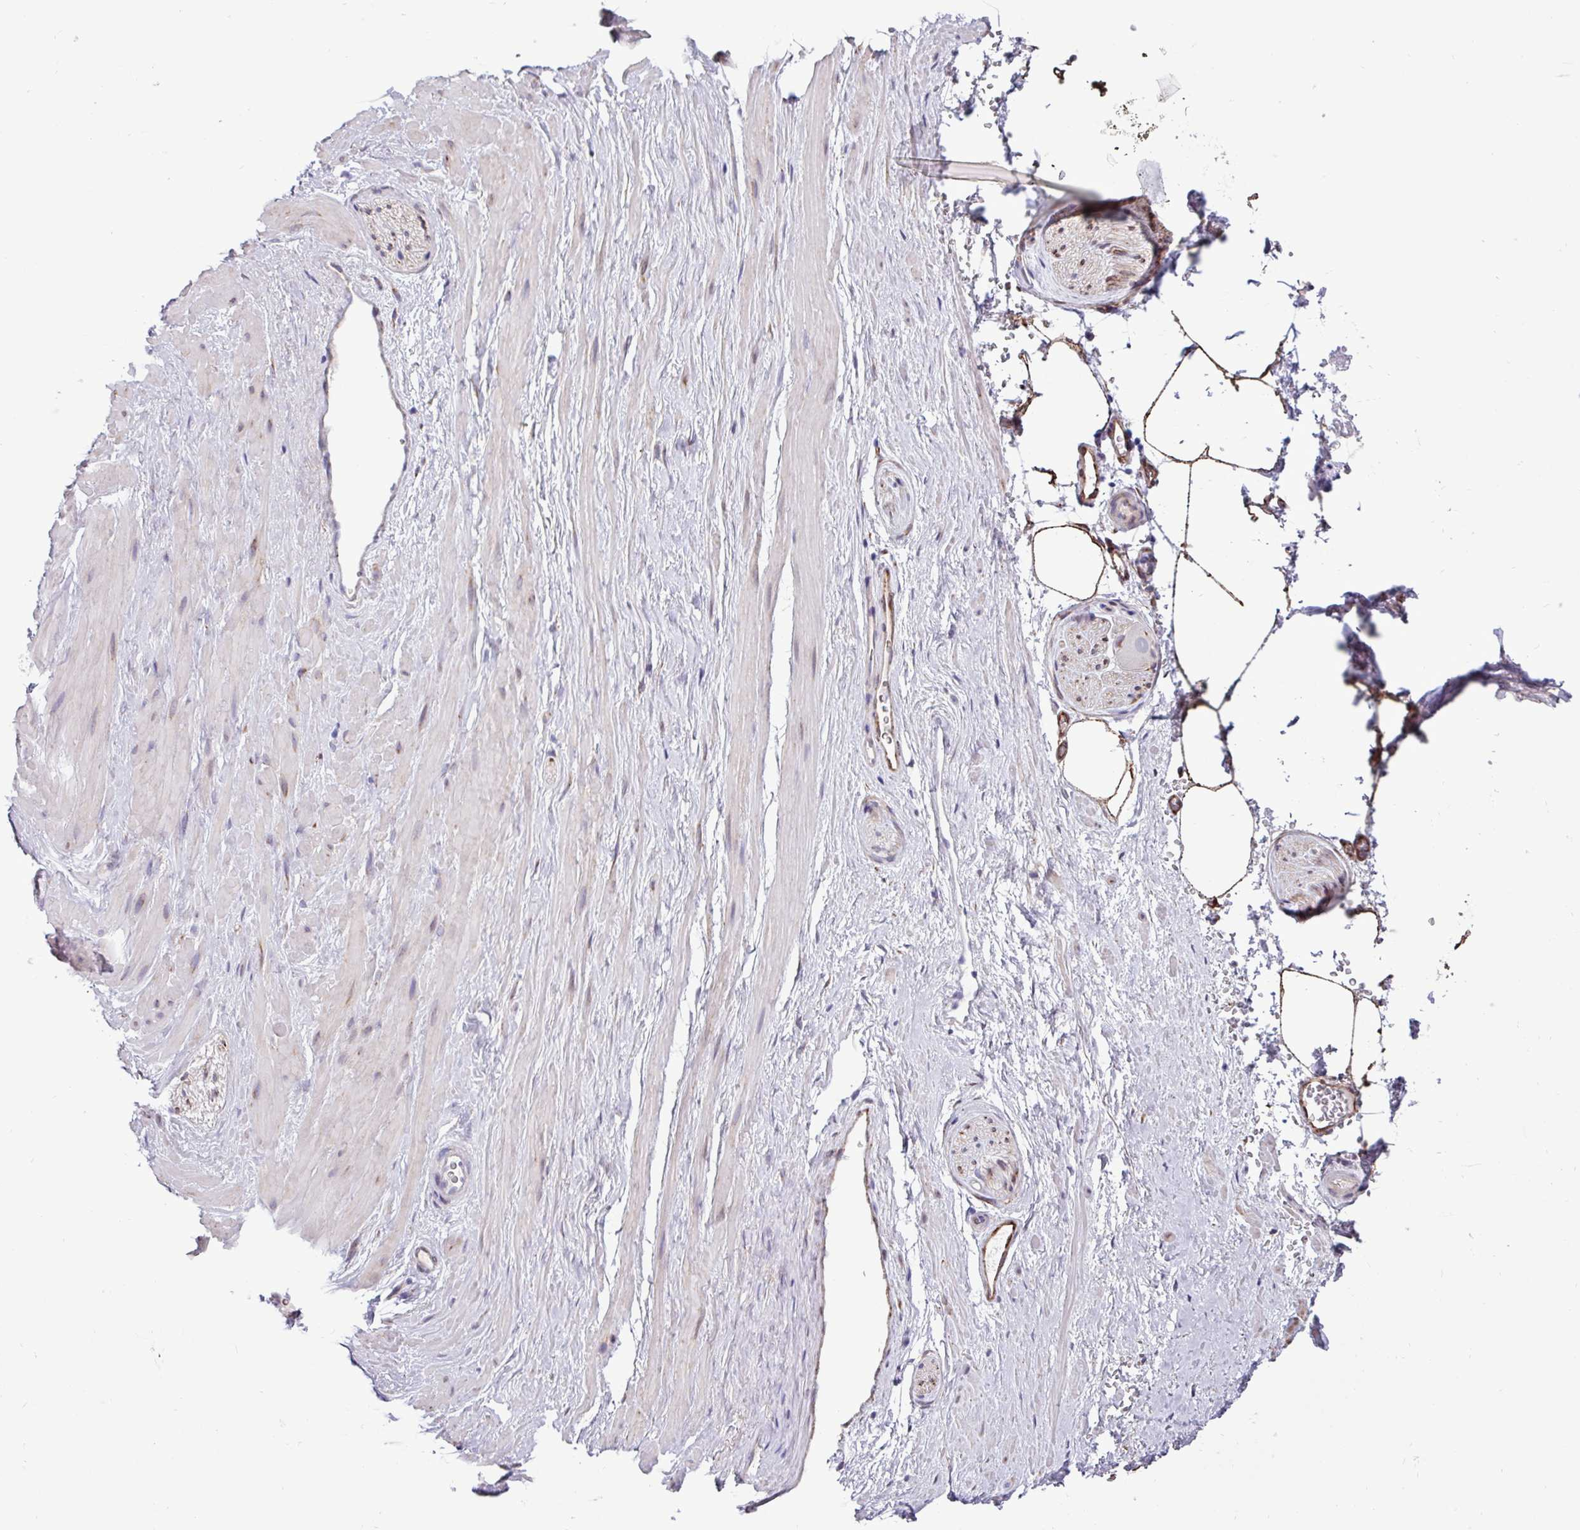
{"staining": {"intensity": "weak", "quantity": ">75%", "location": "cytoplasmic/membranous"}, "tissue": "adipose tissue", "cell_type": "Adipocytes", "image_type": "normal", "snomed": [{"axis": "morphology", "description": "Normal tissue, NOS"}, {"axis": "topography", "description": "Prostate"}, {"axis": "topography", "description": "Peripheral nerve tissue"}], "caption": "Immunohistochemistry (IHC) of normal human adipose tissue shows low levels of weak cytoplasmic/membranous staining in approximately >75% of adipocytes. (DAB (3,3'-diaminobenzidine) = brown stain, brightfield microscopy at high magnification).", "gene": "PPP1R35", "patient": {"sex": "male", "age": 61}}